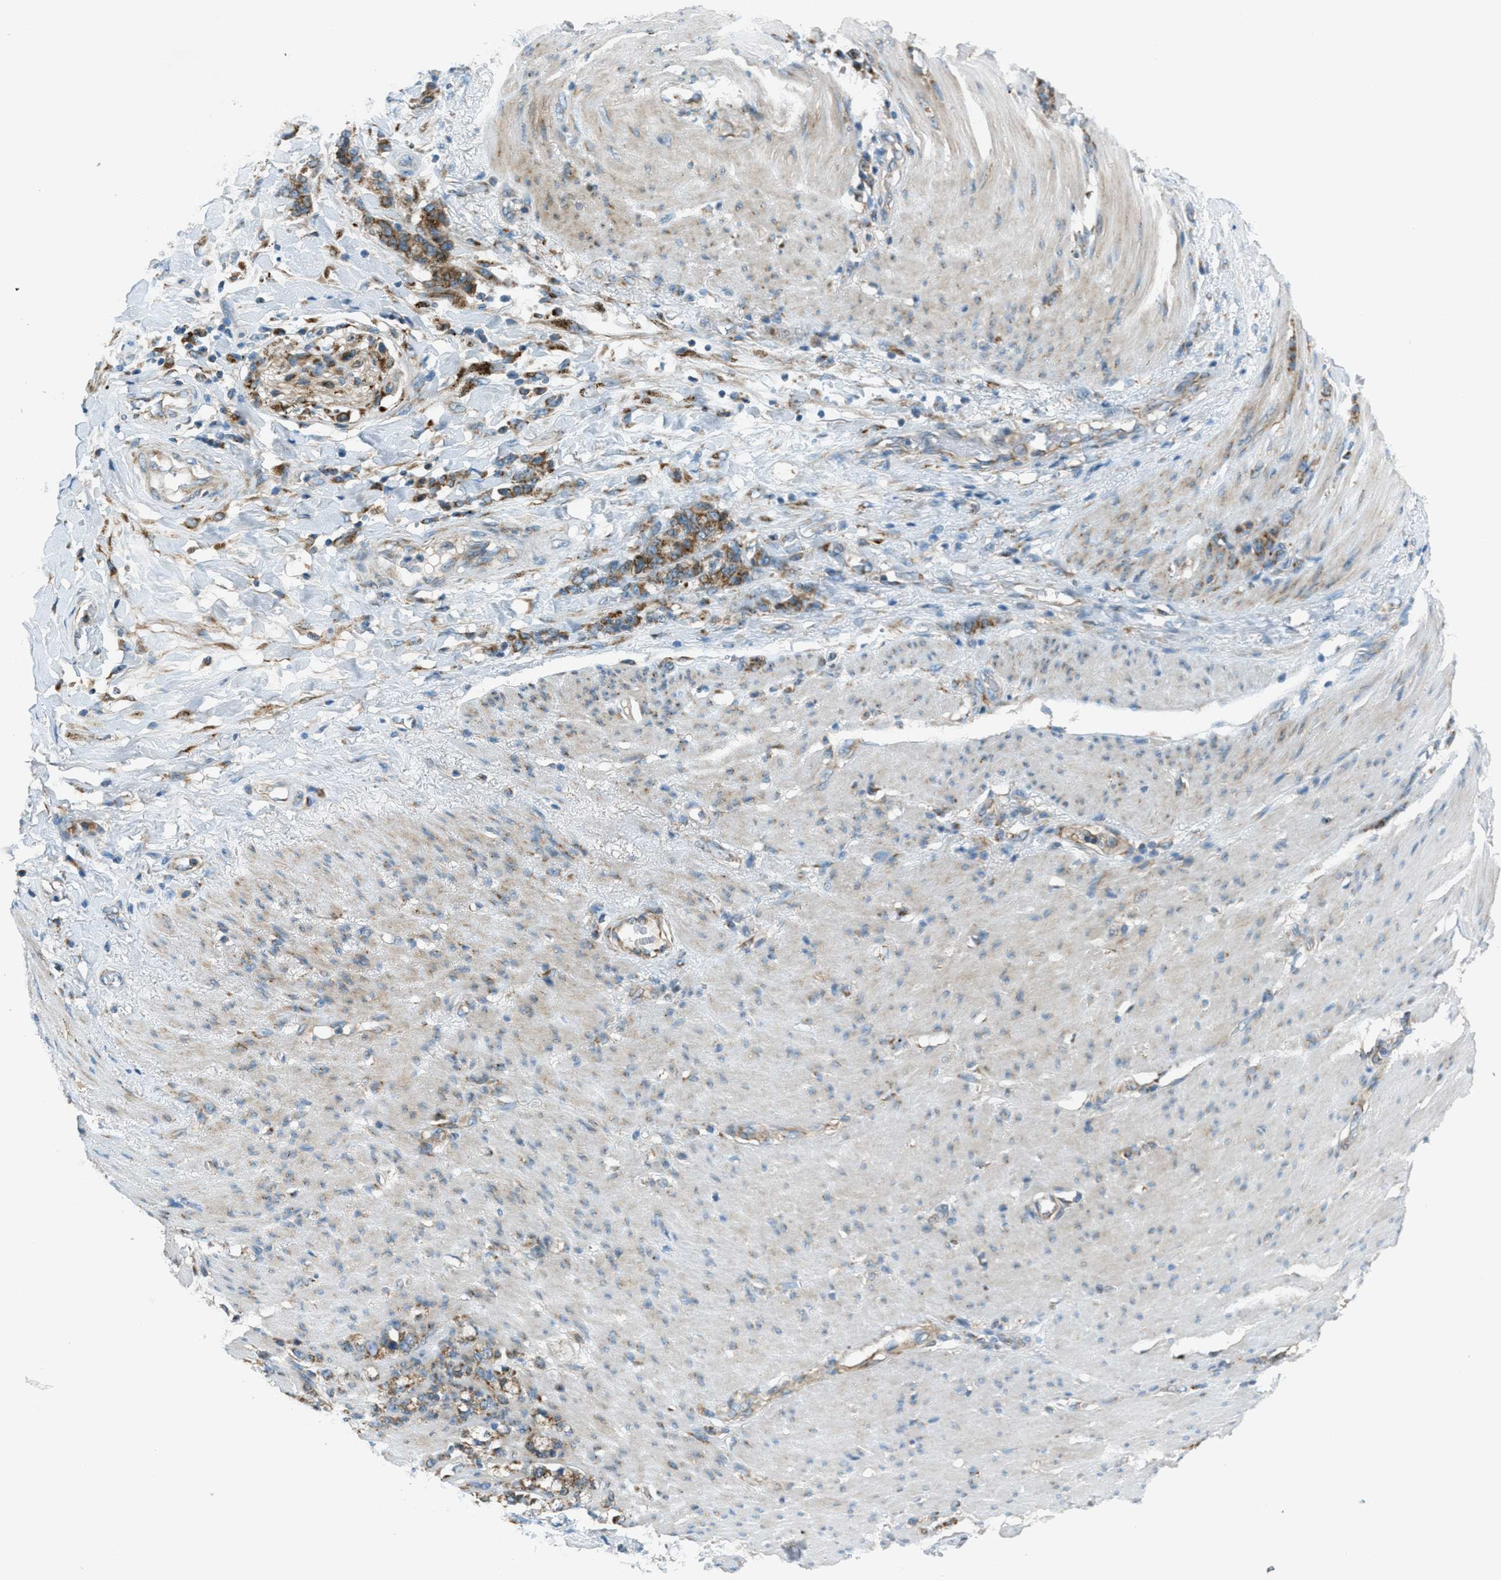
{"staining": {"intensity": "moderate", "quantity": ">75%", "location": "cytoplasmic/membranous"}, "tissue": "stomach cancer", "cell_type": "Tumor cells", "image_type": "cancer", "snomed": [{"axis": "morphology", "description": "Adenocarcinoma, NOS"}, {"axis": "topography", "description": "Stomach, lower"}], "caption": "Human stomach cancer stained with a brown dye reveals moderate cytoplasmic/membranous positive expression in approximately >75% of tumor cells.", "gene": "BCKDK", "patient": {"sex": "male", "age": 88}}